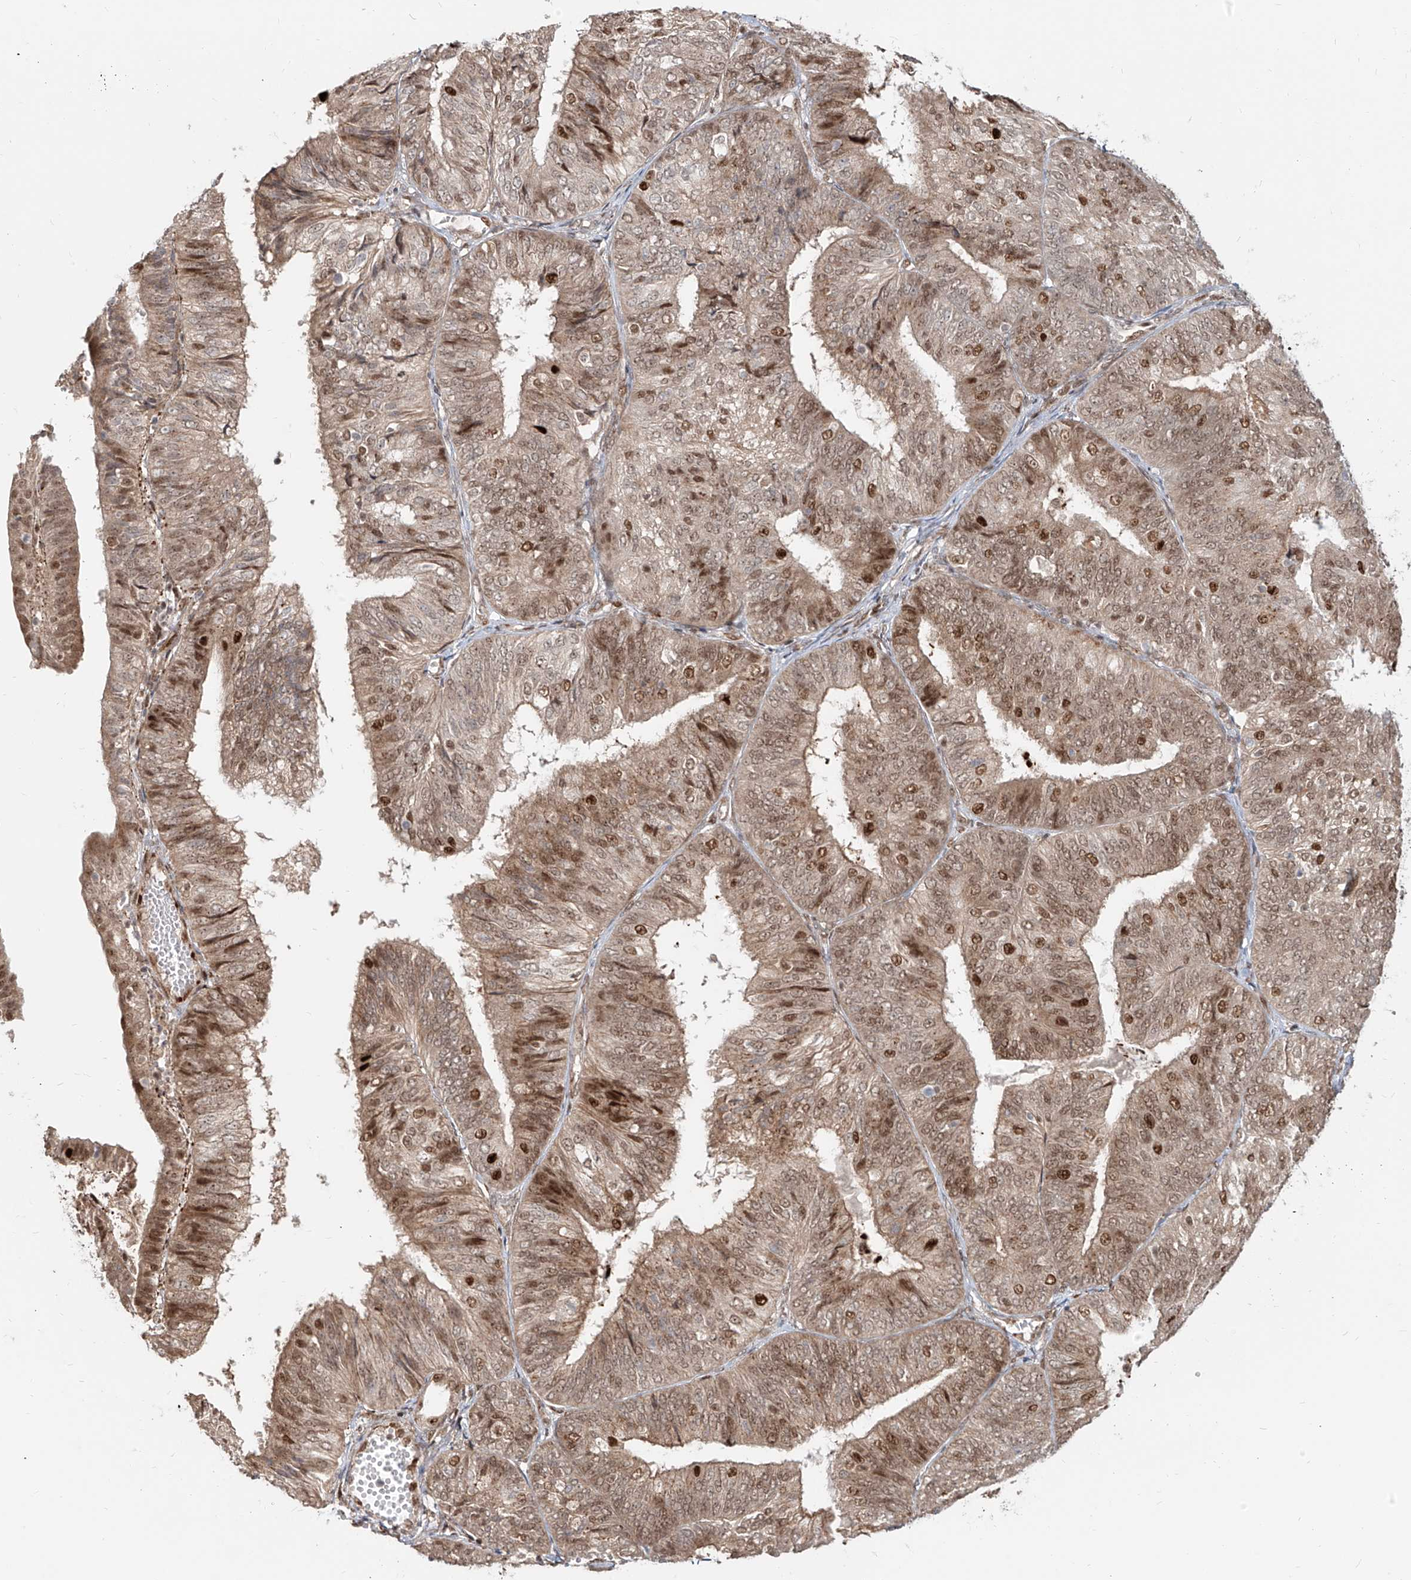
{"staining": {"intensity": "moderate", "quantity": ">75%", "location": "cytoplasmic/membranous,nuclear"}, "tissue": "endometrial cancer", "cell_type": "Tumor cells", "image_type": "cancer", "snomed": [{"axis": "morphology", "description": "Adenocarcinoma, NOS"}, {"axis": "topography", "description": "Endometrium"}], "caption": "Protein expression analysis of endometrial cancer displays moderate cytoplasmic/membranous and nuclear positivity in about >75% of tumor cells.", "gene": "ZNF710", "patient": {"sex": "female", "age": 58}}